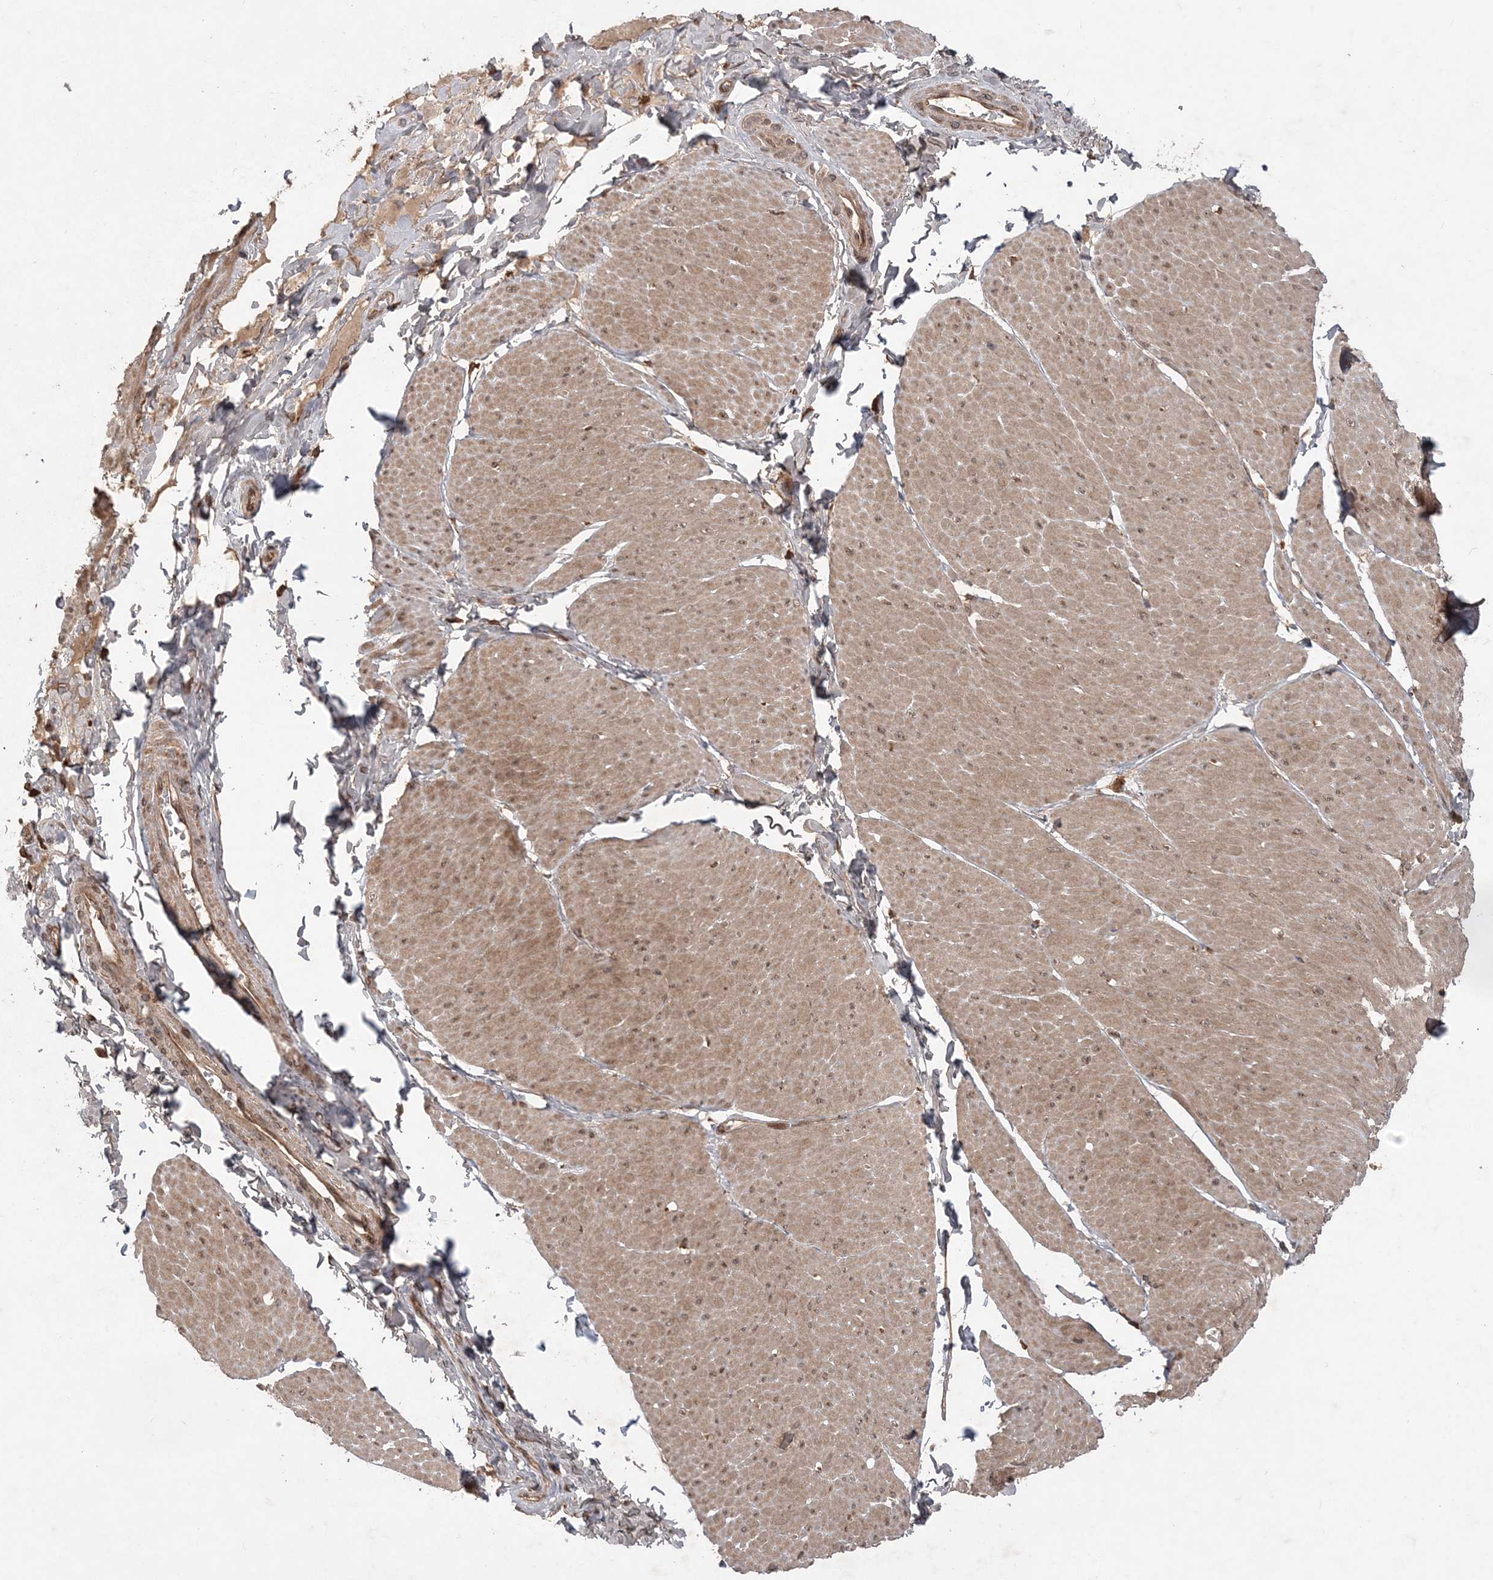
{"staining": {"intensity": "moderate", "quantity": ">75%", "location": "cytoplasmic/membranous"}, "tissue": "smooth muscle", "cell_type": "Smooth muscle cells", "image_type": "normal", "snomed": [{"axis": "morphology", "description": "Urothelial carcinoma, High grade"}, {"axis": "topography", "description": "Urinary bladder"}], "caption": "Smooth muscle cells demonstrate medium levels of moderate cytoplasmic/membranous staining in about >75% of cells in normal human smooth muscle.", "gene": "LACC1", "patient": {"sex": "male", "age": 46}}